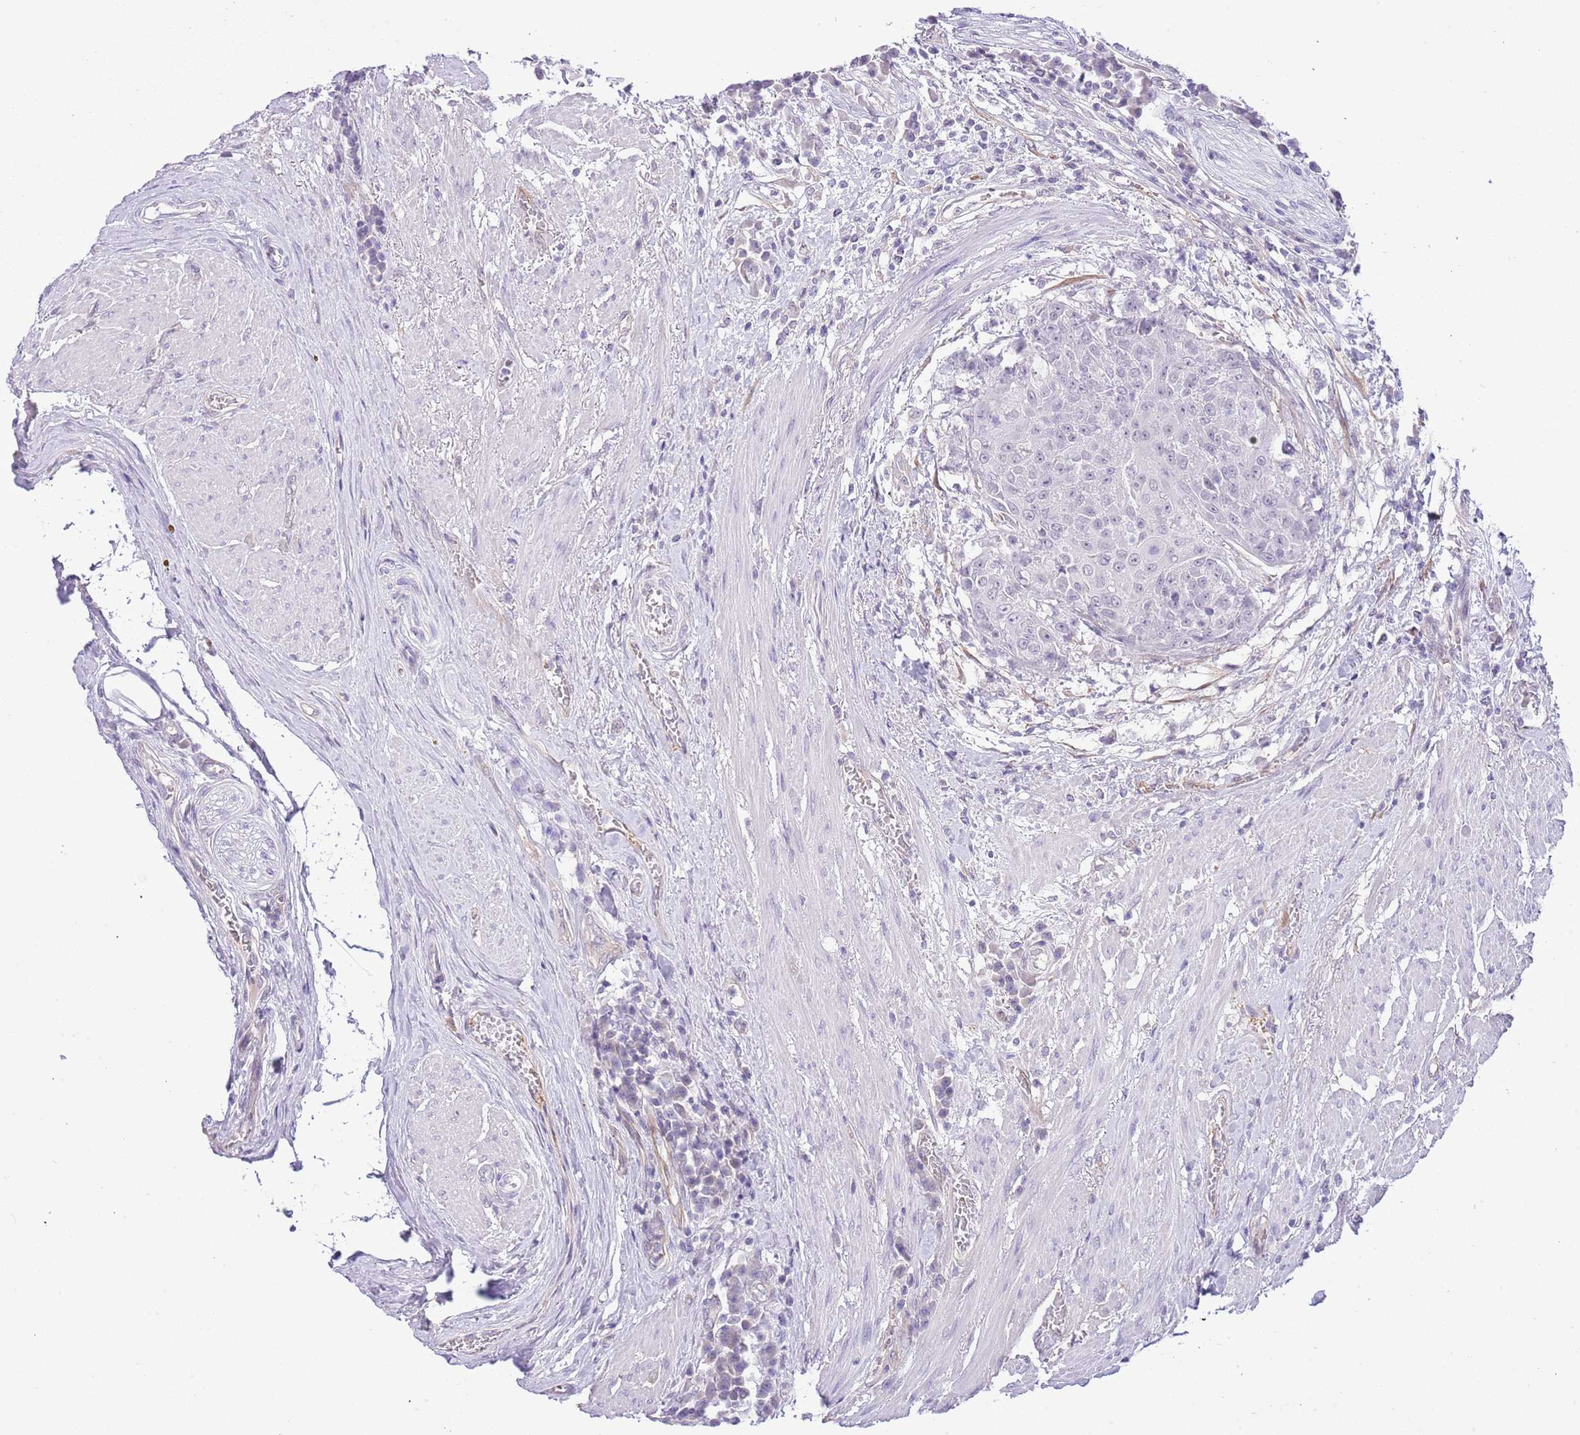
{"staining": {"intensity": "negative", "quantity": "none", "location": "none"}, "tissue": "urothelial cancer", "cell_type": "Tumor cells", "image_type": "cancer", "snomed": [{"axis": "morphology", "description": "Urothelial carcinoma, High grade"}, {"axis": "topography", "description": "Urinary bladder"}], "caption": "Urothelial cancer stained for a protein using immunohistochemistry displays no expression tumor cells.", "gene": "MIDN", "patient": {"sex": "female", "age": 63}}